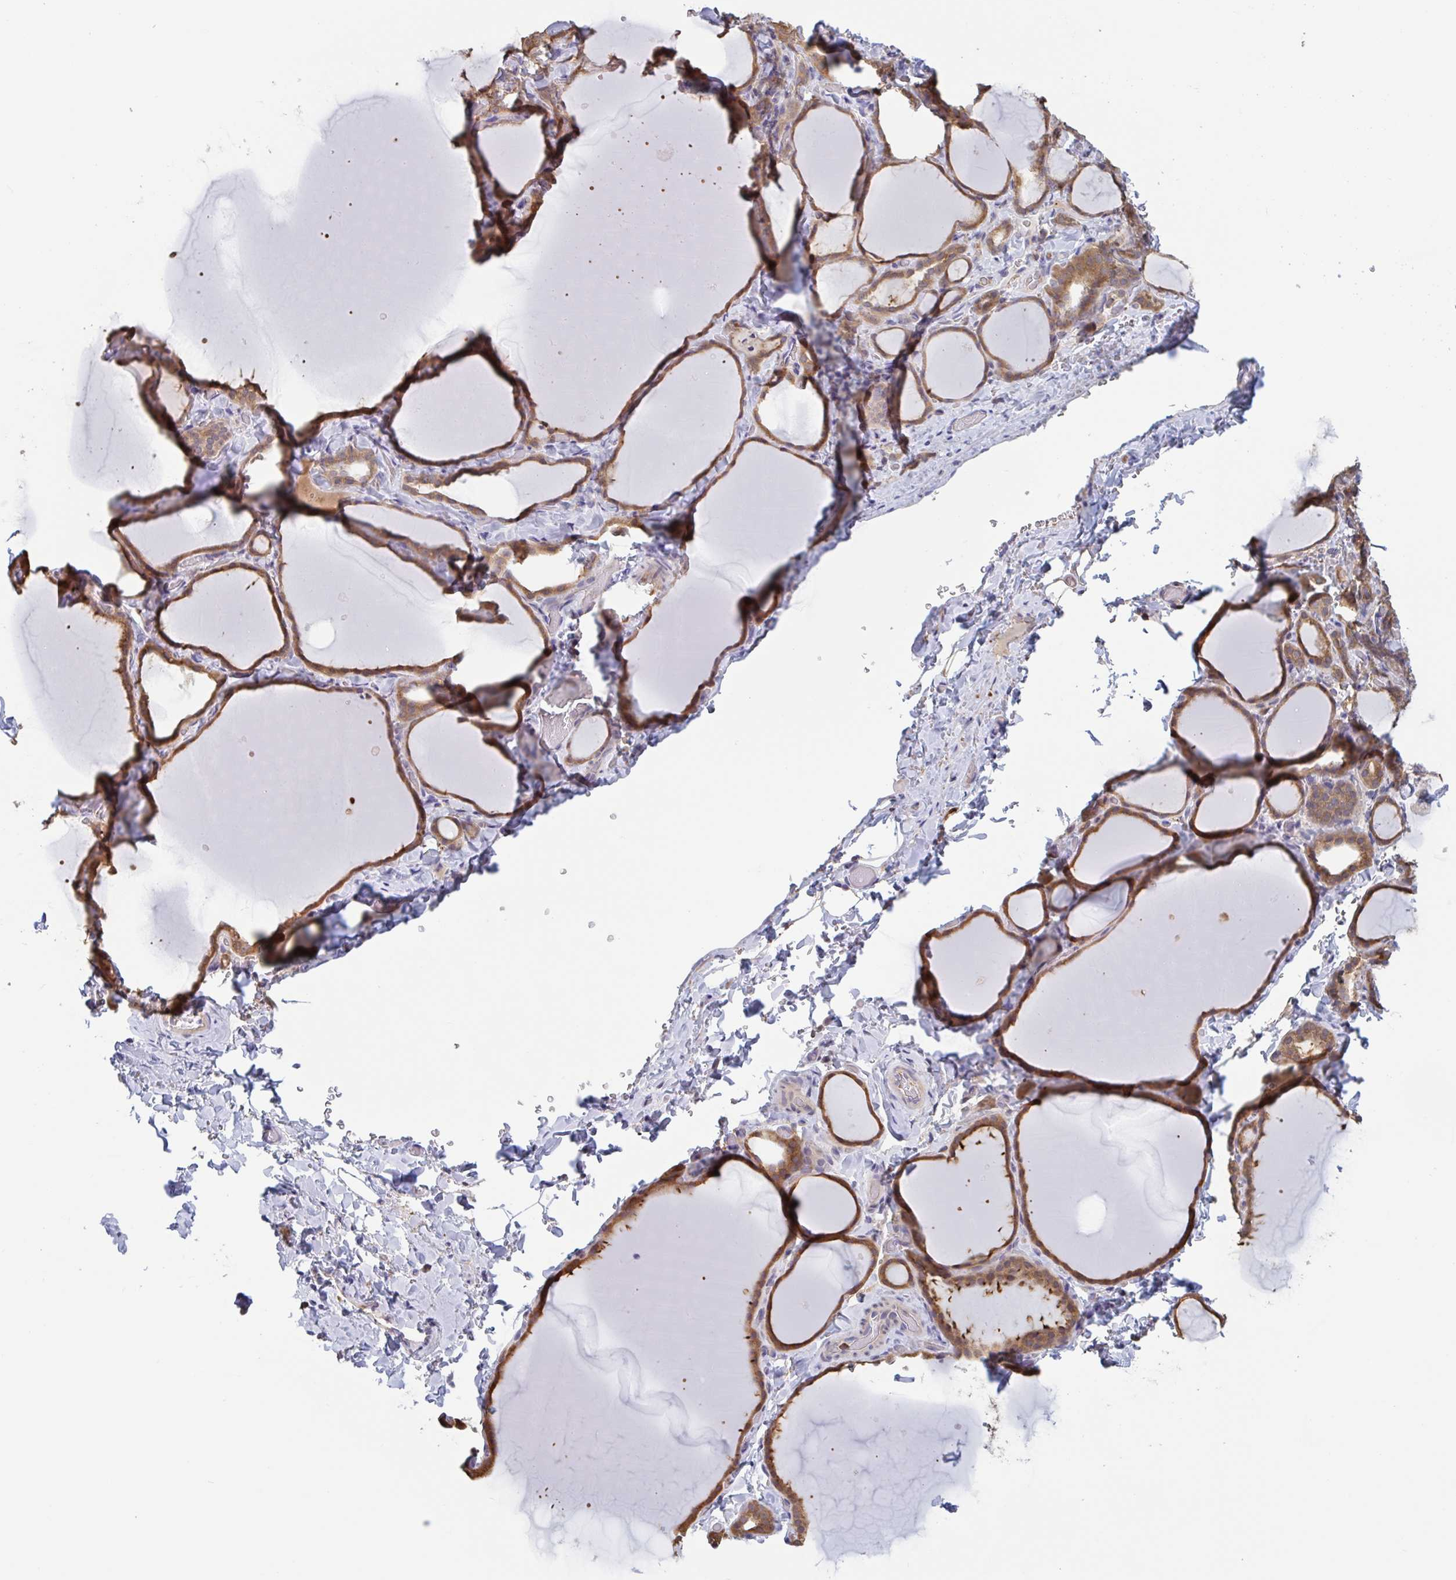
{"staining": {"intensity": "moderate", "quantity": ">75%", "location": "cytoplasmic/membranous,nuclear"}, "tissue": "thyroid gland", "cell_type": "Glandular cells", "image_type": "normal", "snomed": [{"axis": "morphology", "description": "Normal tissue, NOS"}, {"axis": "topography", "description": "Thyroid gland"}], "caption": "Benign thyroid gland was stained to show a protein in brown. There is medium levels of moderate cytoplasmic/membranous,nuclear staining in approximately >75% of glandular cells. (DAB (3,3'-diaminobenzidine) = brown stain, brightfield microscopy at high magnification).", "gene": "OTOP2", "patient": {"sex": "female", "age": 22}}